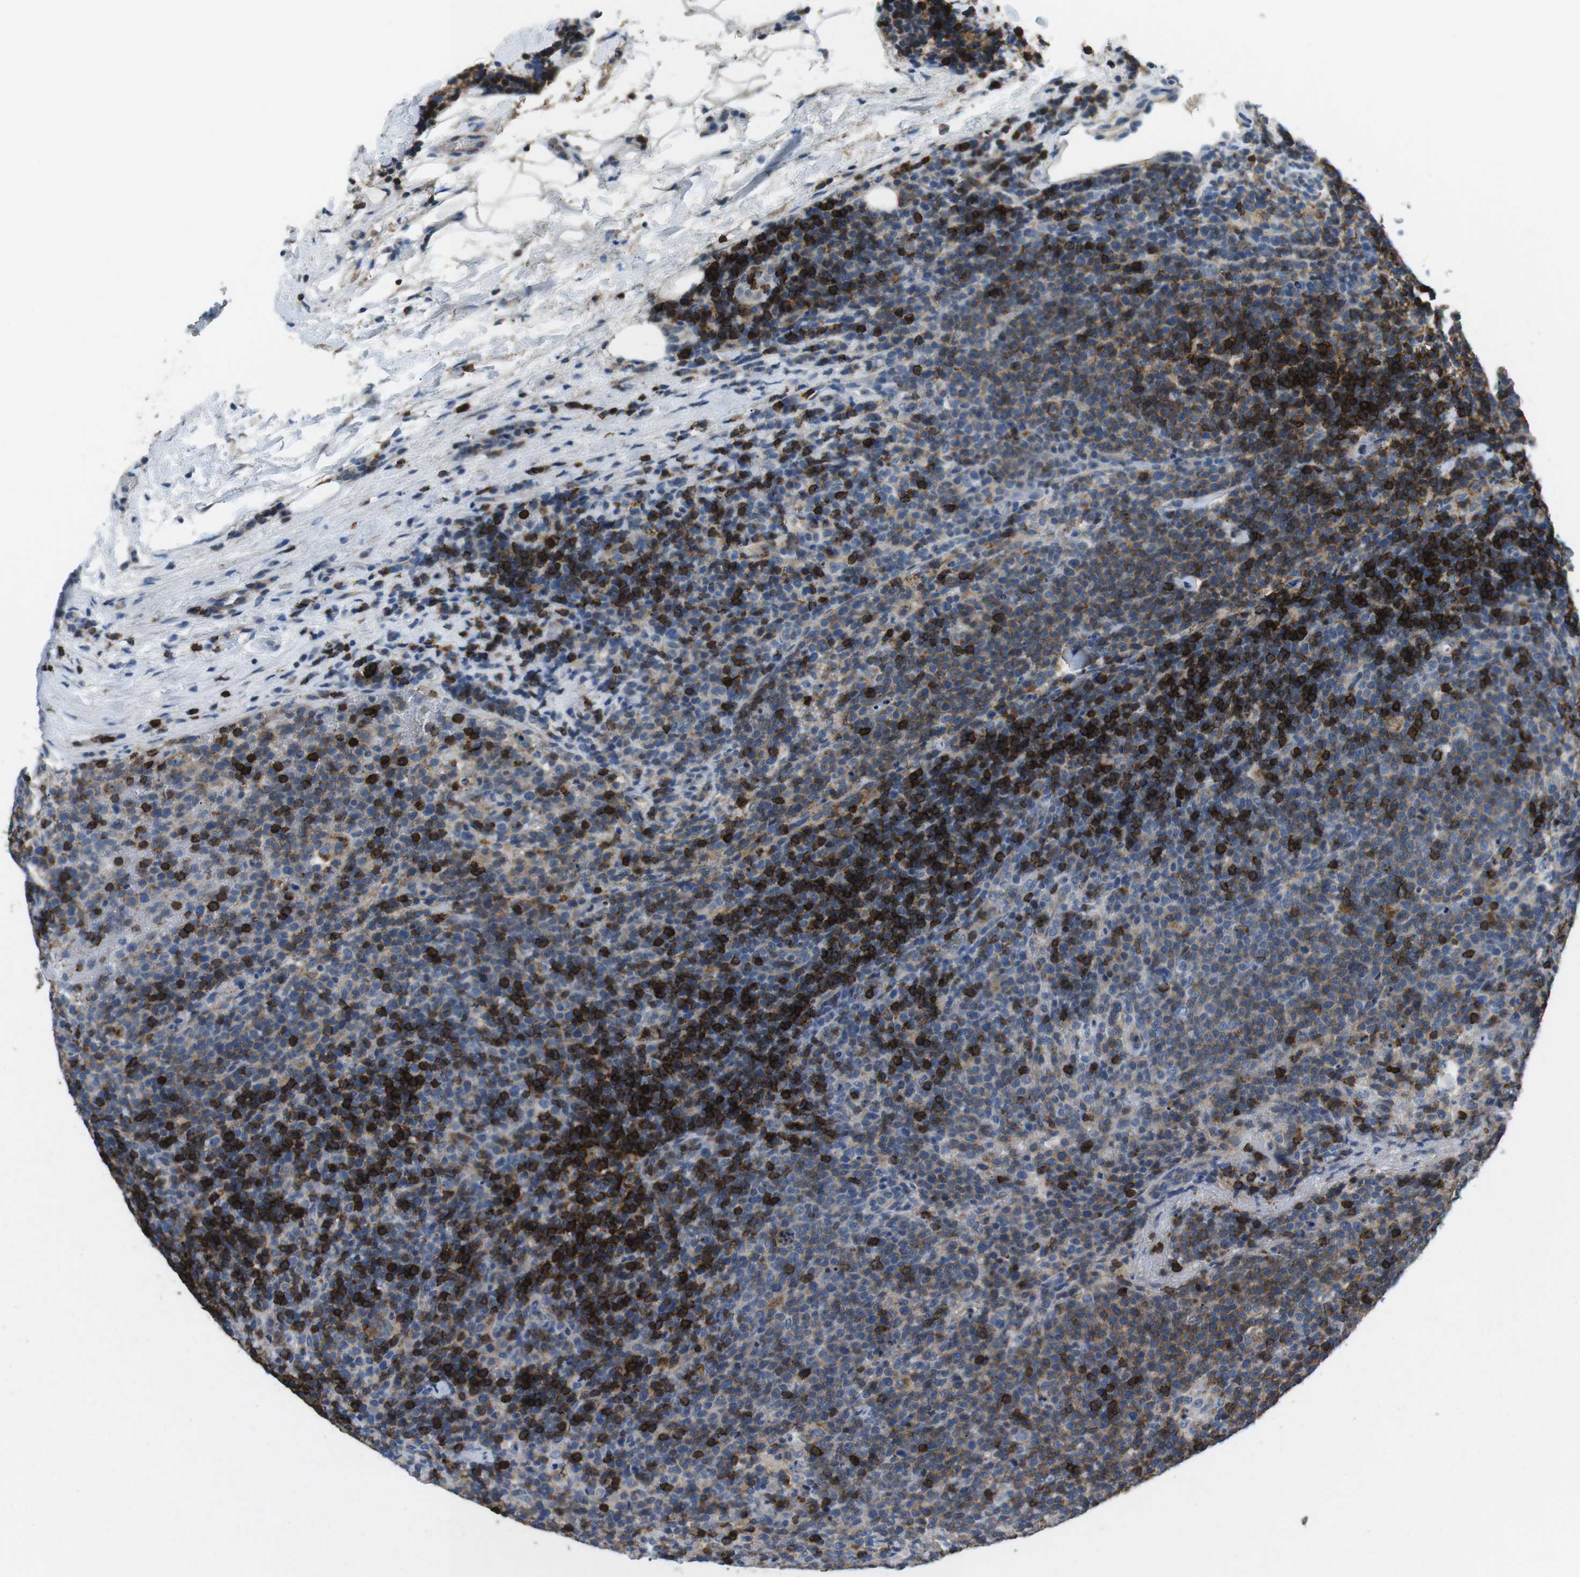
{"staining": {"intensity": "moderate", "quantity": "25%-75%", "location": "cytoplasmic/membranous"}, "tissue": "lymphoma", "cell_type": "Tumor cells", "image_type": "cancer", "snomed": [{"axis": "morphology", "description": "Malignant lymphoma, non-Hodgkin's type, High grade"}, {"axis": "topography", "description": "Lymph node"}], "caption": "Immunohistochemistry (IHC) photomicrograph of human lymphoma stained for a protein (brown), which reveals medium levels of moderate cytoplasmic/membranous positivity in approximately 25%-75% of tumor cells.", "gene": "CD6", "patient": {"sex": "male", "age": 61}}